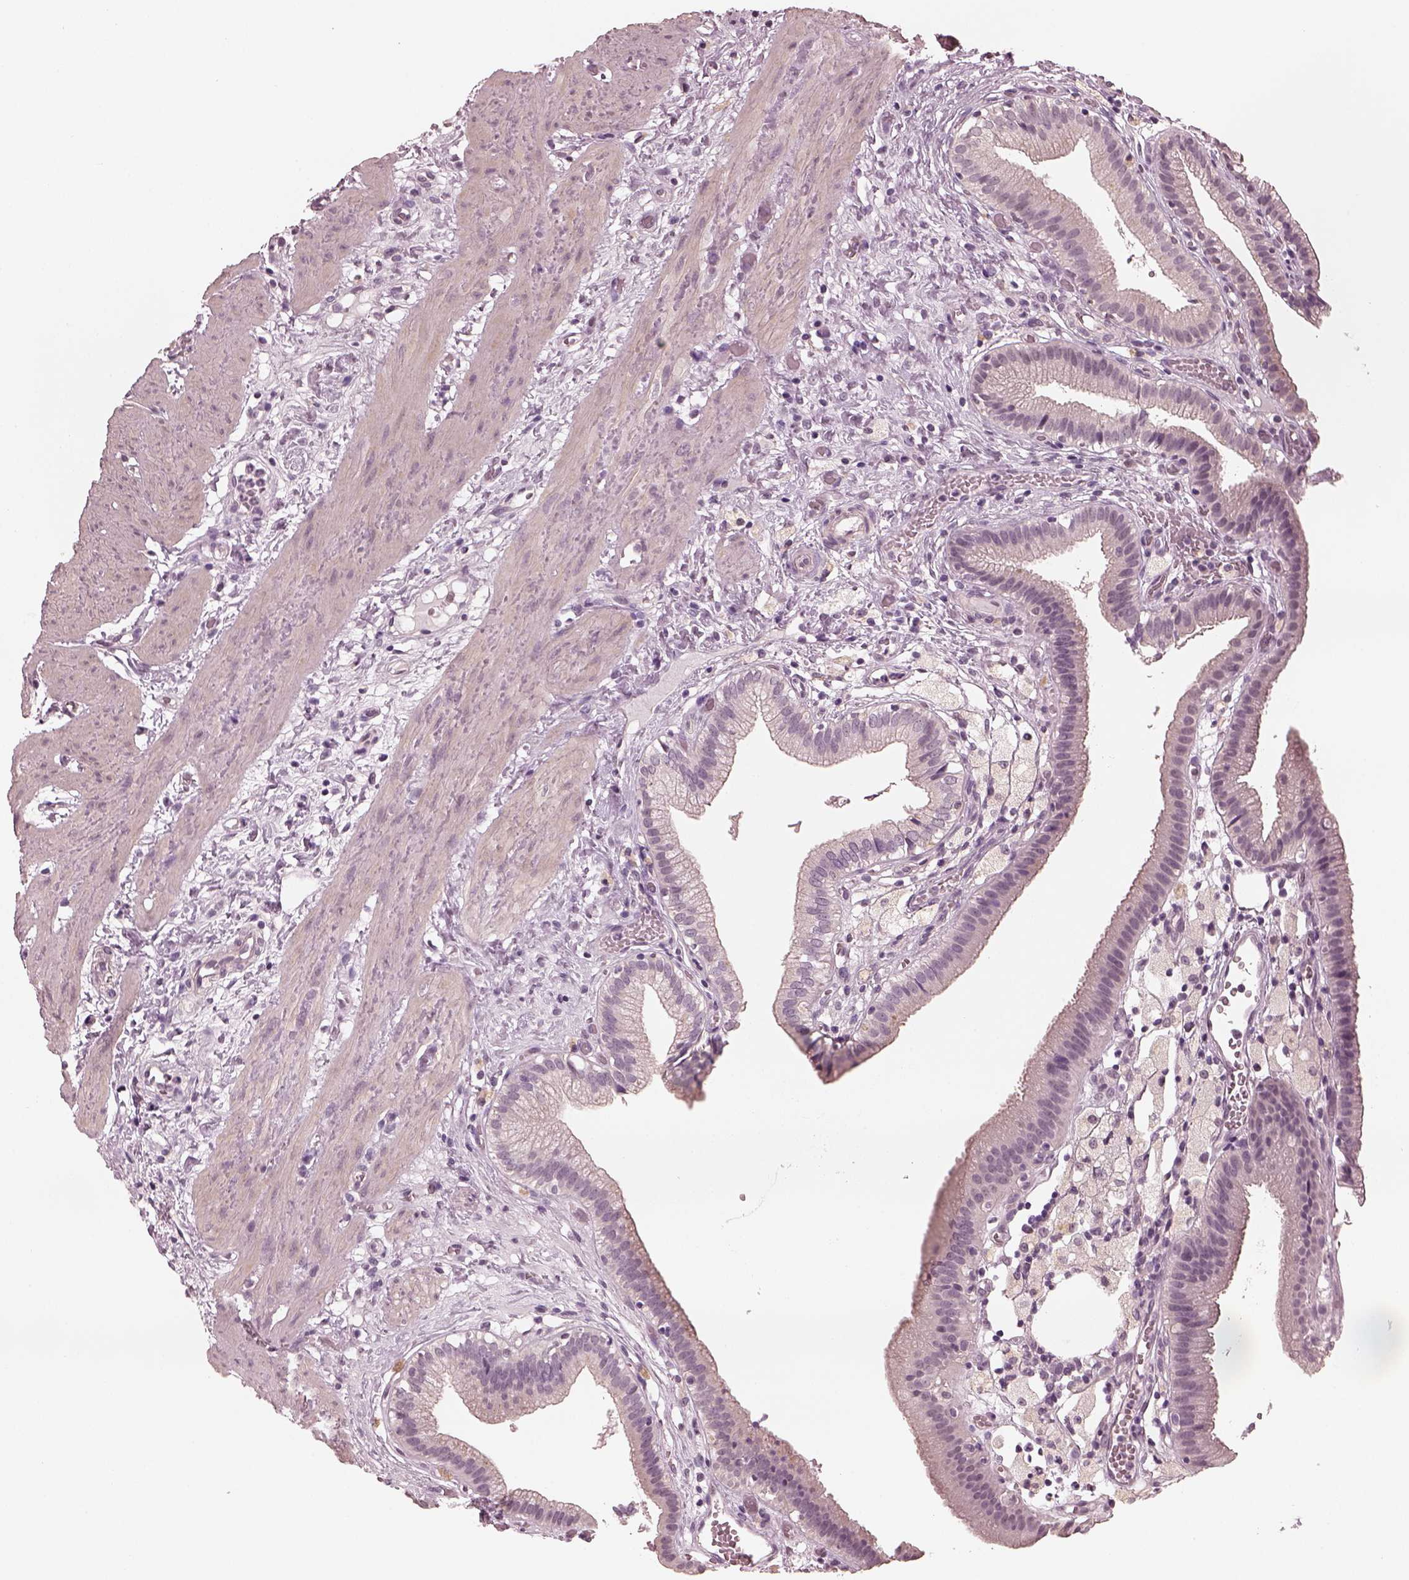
{"staining": {"intensity": "negative", "quantity": "none", "location": "none"}, "tissue": "gallbladder", "cell_type": "Glandular cells", "image_type": "normal", "snomed": [{"axis": "morphology", "description": "Normal tissue, NOS"}, {"axis": "topography", "description": "Gallbladder"}], "caption": "Normal gallbladder was stained to show a protein in brown. There is no significant staining in glandular cells. (DAB (3,3'-diaminobenzidine) immunohistochemistry (IHC) with hematoxylin counter stain).", "gene": "OPTC", "patient": {"sex": "female", "age": 24}}